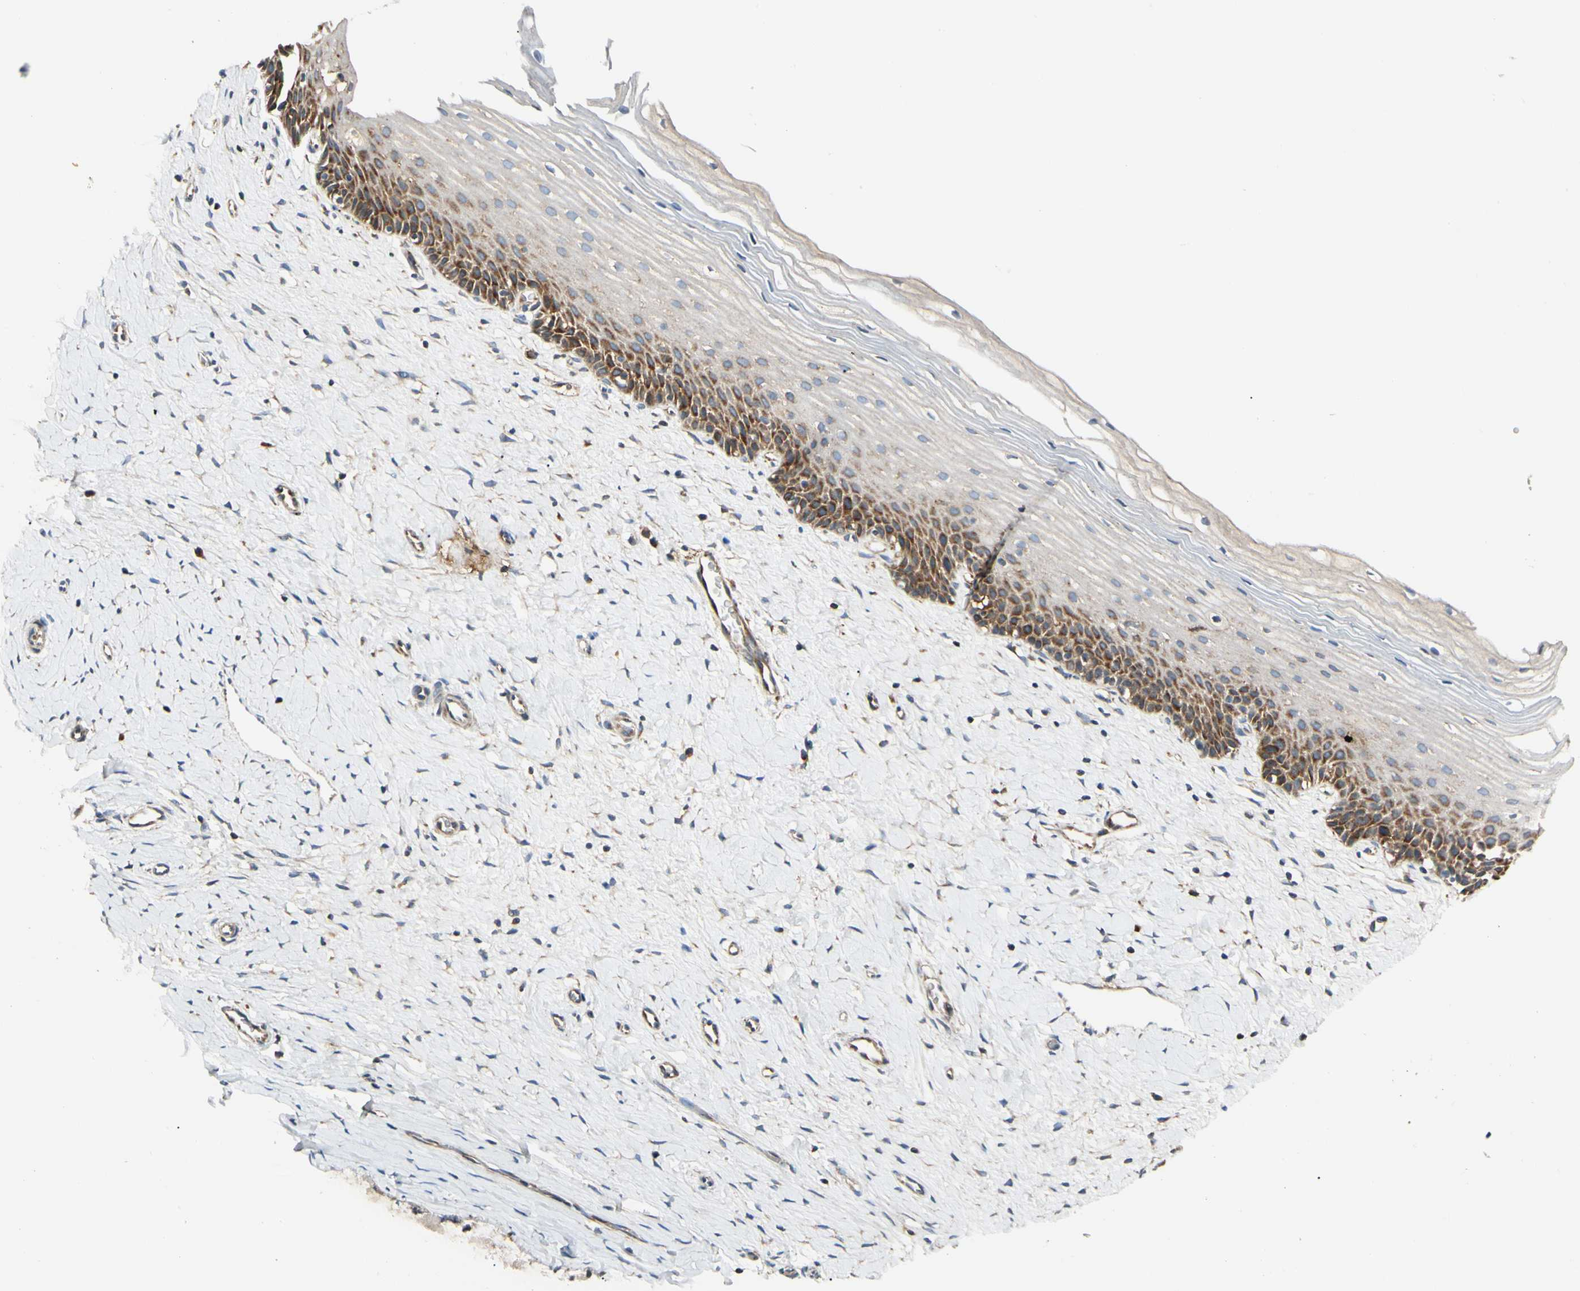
{"staining": {"intensity": "moderate", "quantity": ">75%", "location": "cytoplasmic/membranous"}, "tissue": "cervix", "cell_type": "Glandular cells", "image_type": "normal", "snomed": [{"axis": "morphology", "description": "Normal tissue, NOS"}, {"axis": "topography", "description": "Cervix"}], "caption": "DAB (3,3'-diaminobenzidine) immunohistochemical staining of normal cervix reveals moderate cytoplasmic/membranous protein expression in about >75% of glandular cells.", "gene": "MRPL9", "patient": {"sex": "female", "age": 39}}